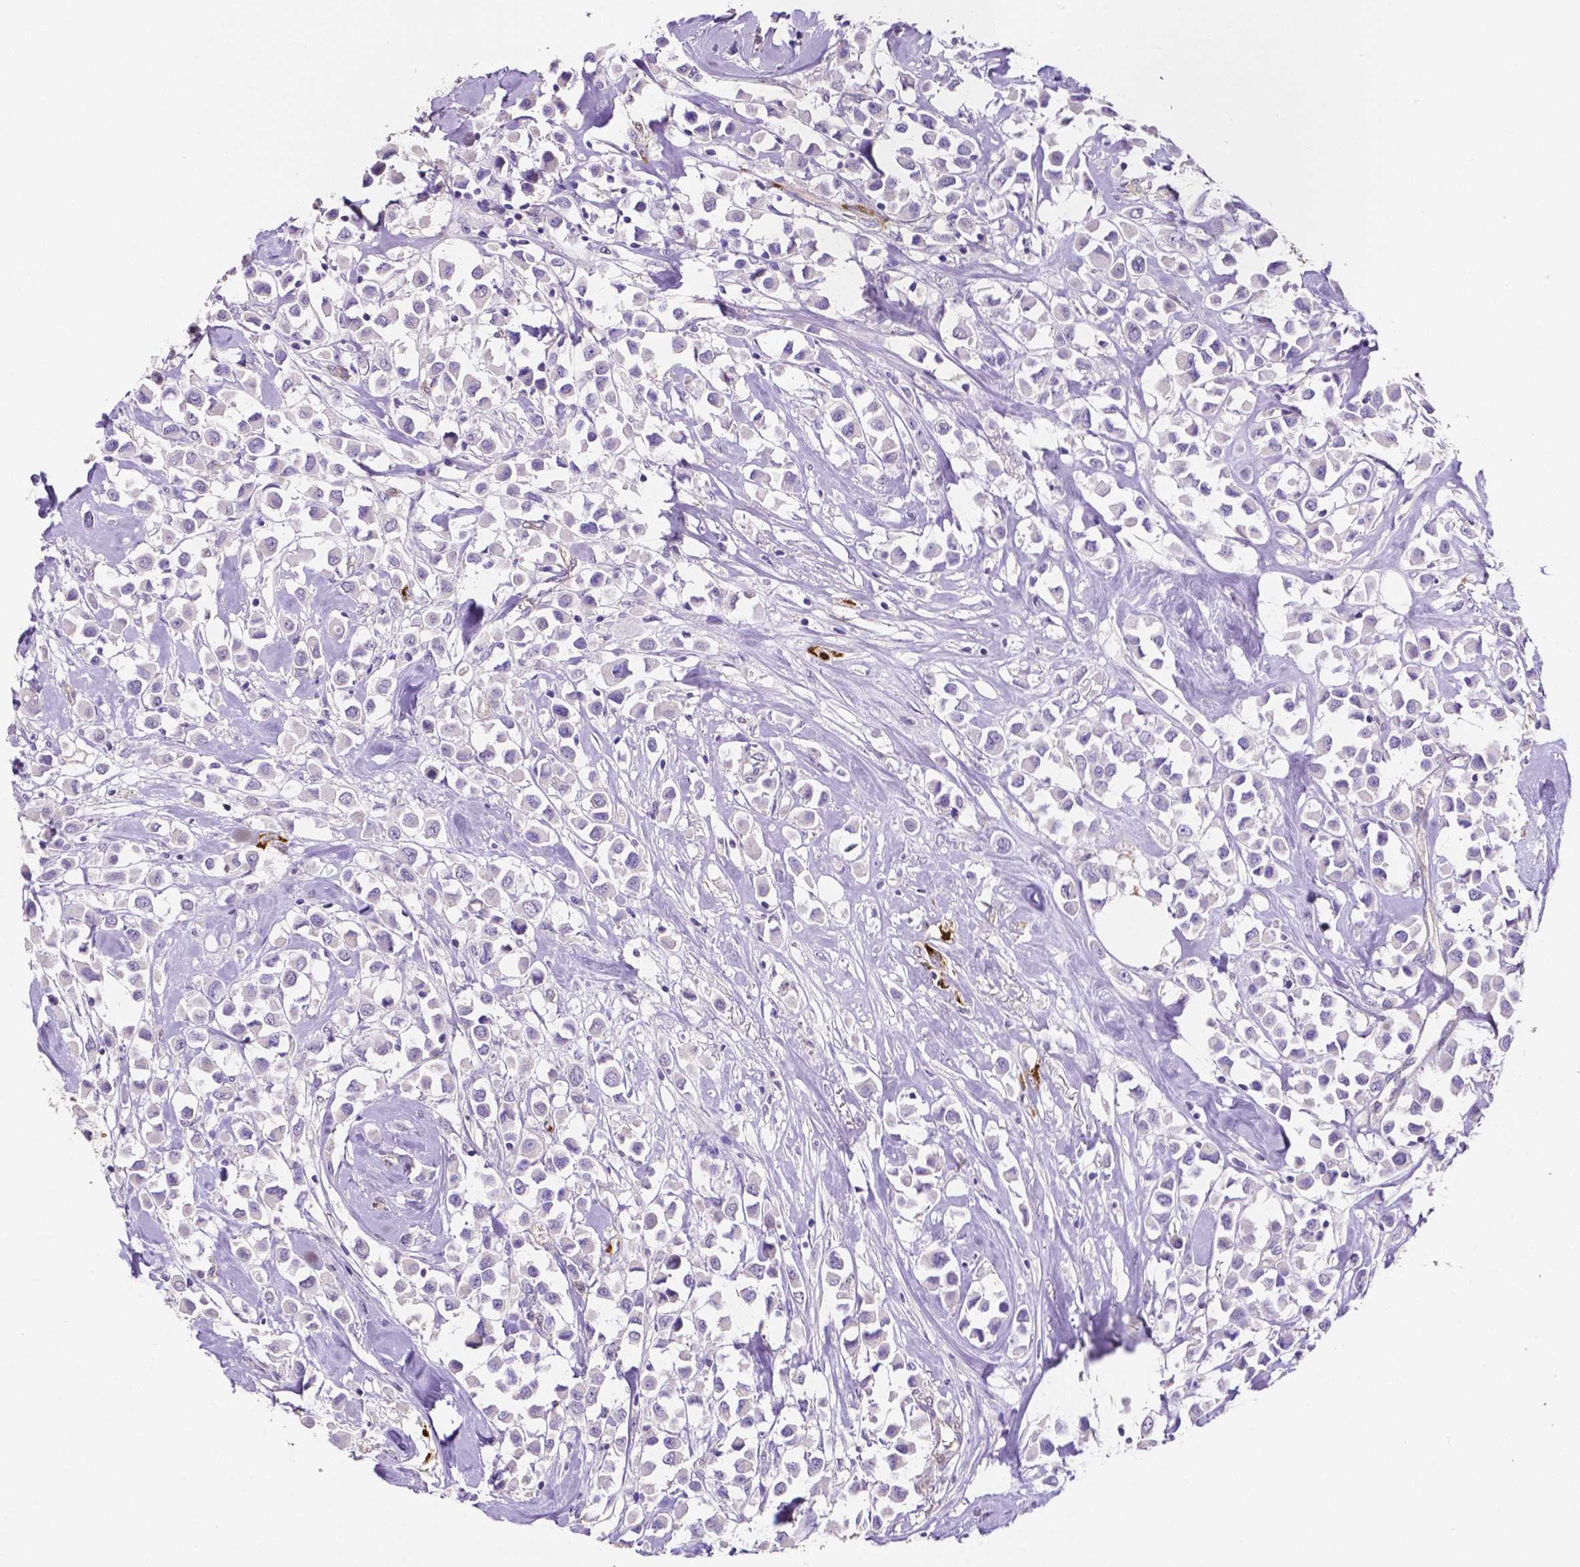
{"staining": {"intensity": "negative", "quantity": "none", "location": "none"}, "tissue": "breast cancer", "cell_type": "Tumor cells", "image_type": "cancer", "snomed": [{"axis": "morphology", "description": "Duct carcinoma"}, {"axis": "topography", "description": "Breast"}], "caption": "The IHC histopathology image has no significant positivity in tumor cells of intraductal carcinoma (breast) tissue.", "gene": "MMP9", "patient": {"sex": "female", "age": 61}}